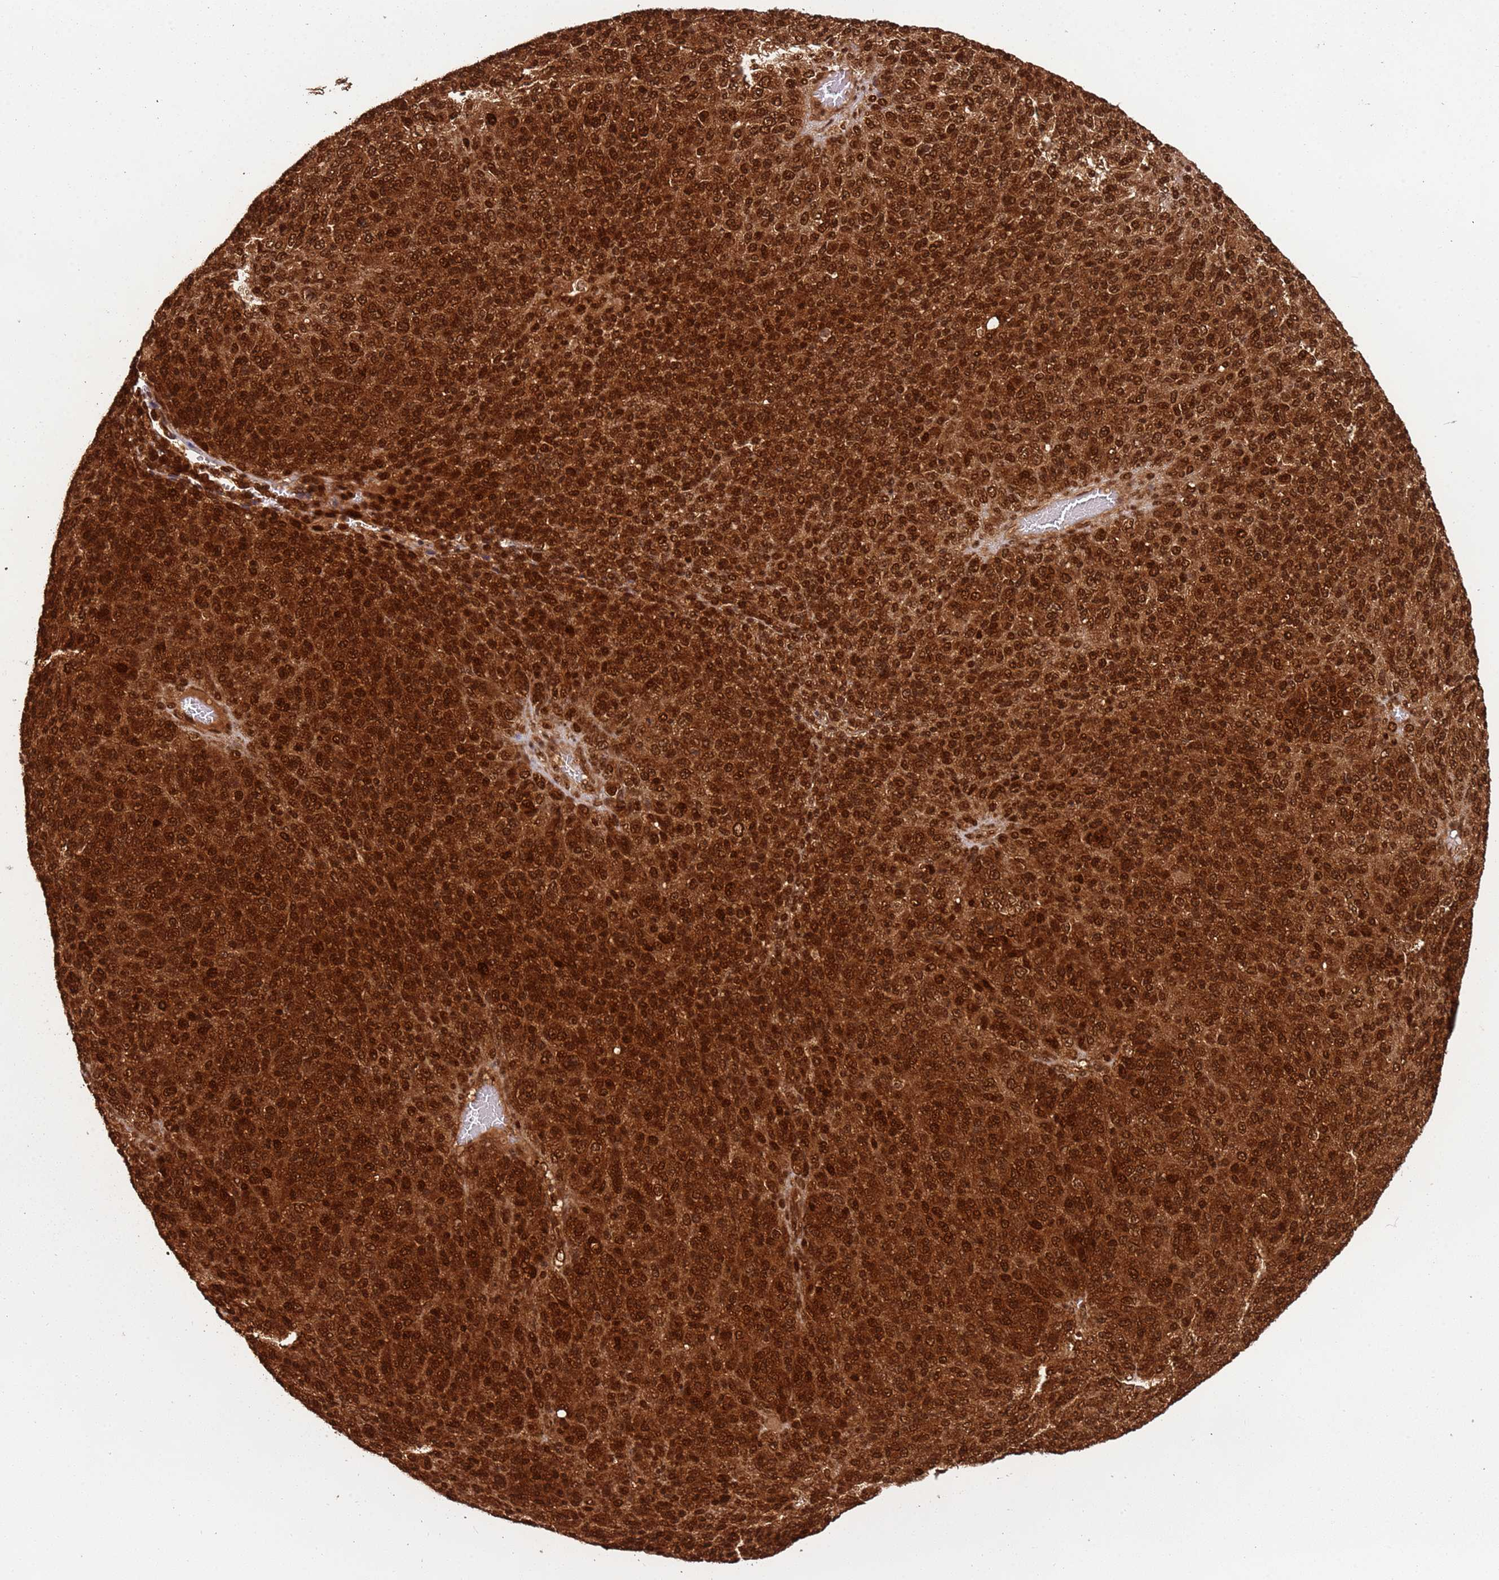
{"staining": {"intensity": "strong", "quantity": ">75%", "location": "cytoplasmic/membranous,nuclear"}, "tissue": "melanoma", "cell_type": "Tumor cells", "image_type": "cancer", "snomed": [{"axis": "morphology", "description": "Malignant melanoma, Metastatic site"}, {"axis": "topography", "description": "Brain"}], "caption": "The image displays staining of melanoma, revealing strong cytoplasmic/membranous and nuclear protein staining (brown color) within tumor cells.", "gene": "PGLS", "patient": {"sex": "female", "age": 56}}